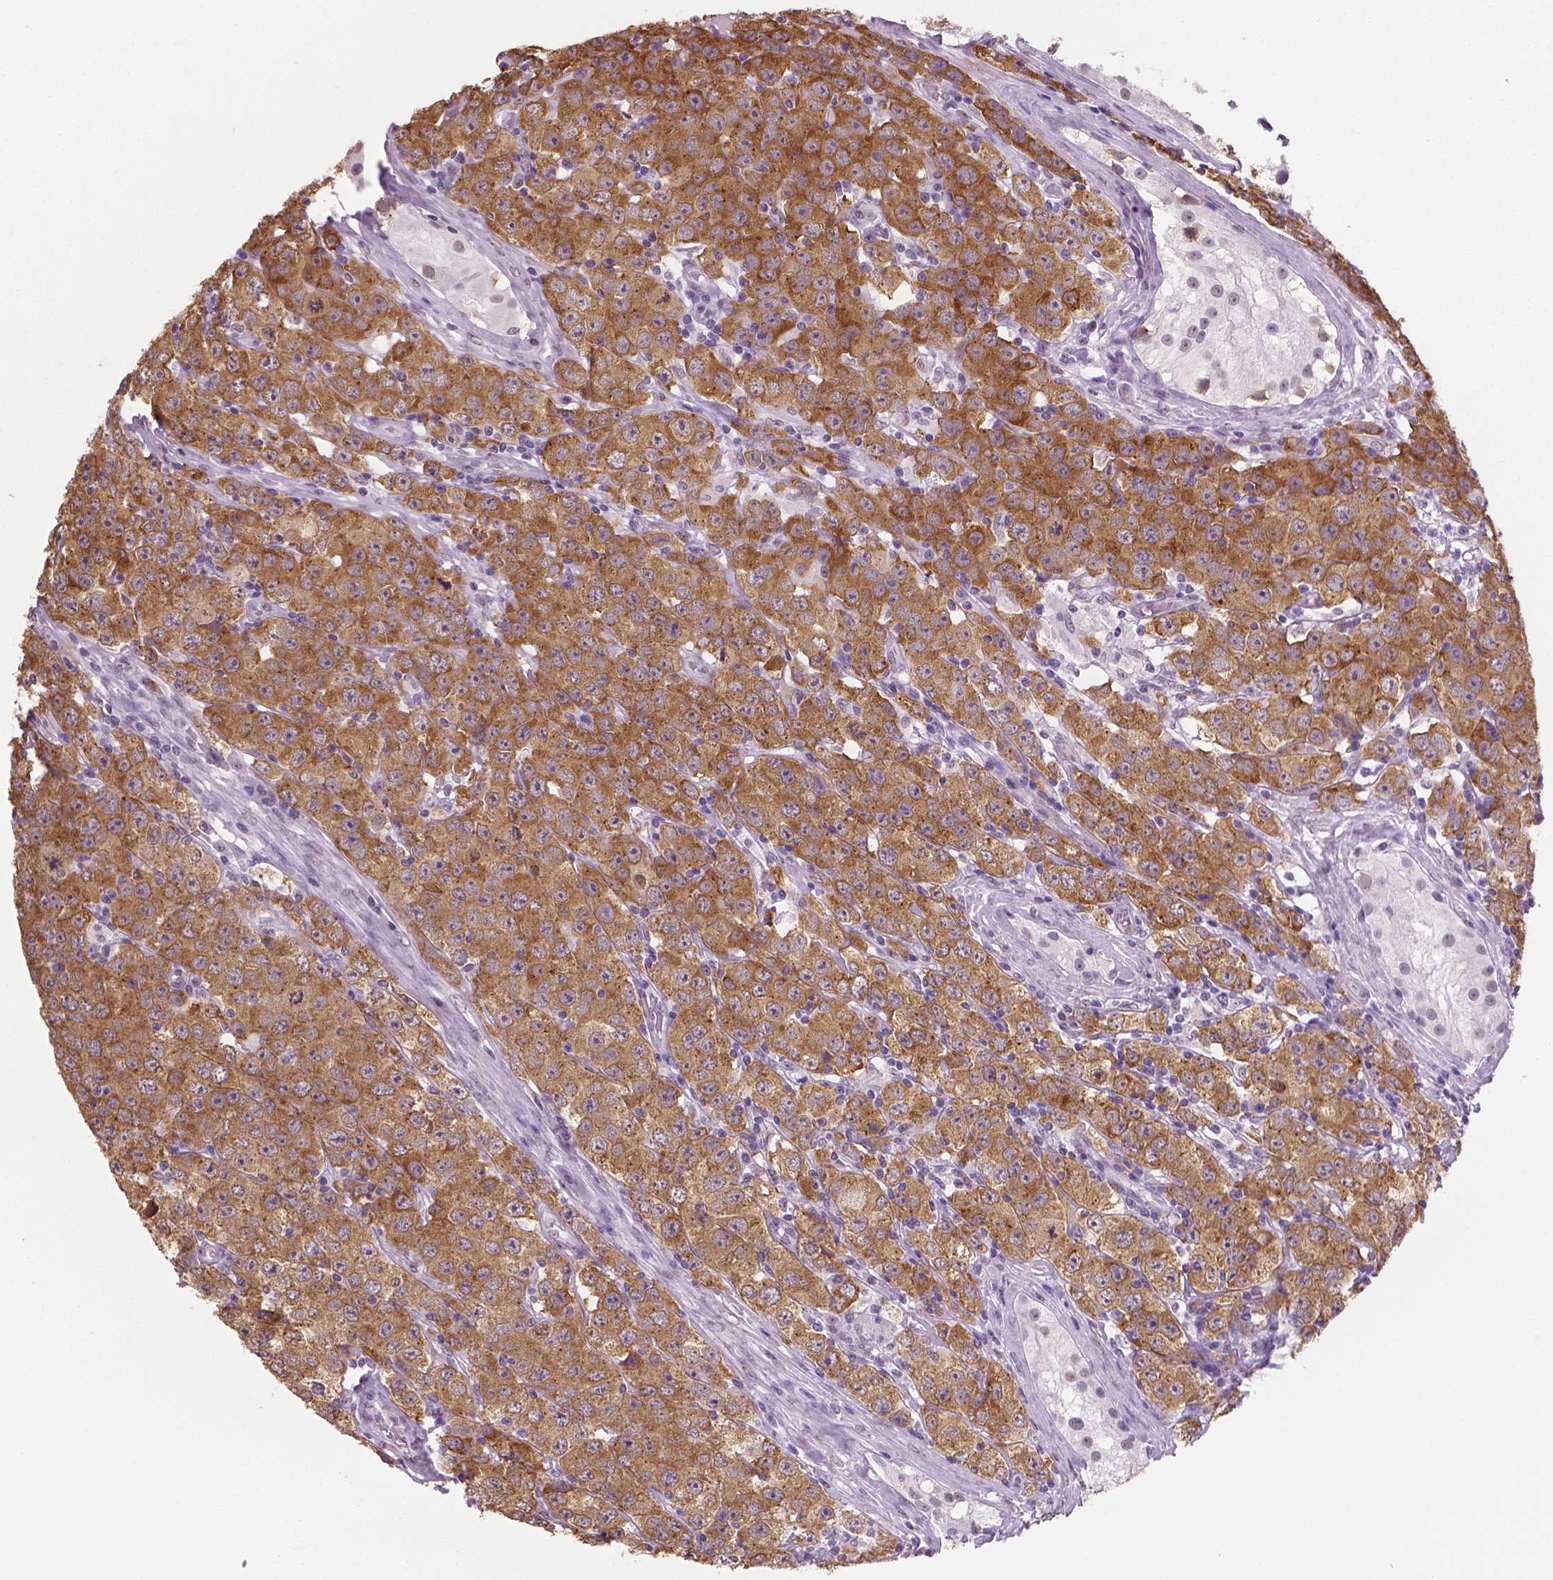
{"staining": {"intensity": "moderate", "quantity": ">75%", "location": "cytoplasmic/membranous"}, "tissue": "testis cancer", "cell_type": "Tumor cells", "image_type": "cancer", "snomed": [{"axis": "morphology", "description": "Seminoma, NOS"}, {"axis": "topography", "description": "Testis"}], "caption": "Immunohistochemical staining of testis seminoma demonstrates medium levels of moderate cytoplasmic/membranous positivity in approximately >75% of tumor cells.", "gene": "IGF2BP1", "patient": {"sex": "male", "age": 52}}